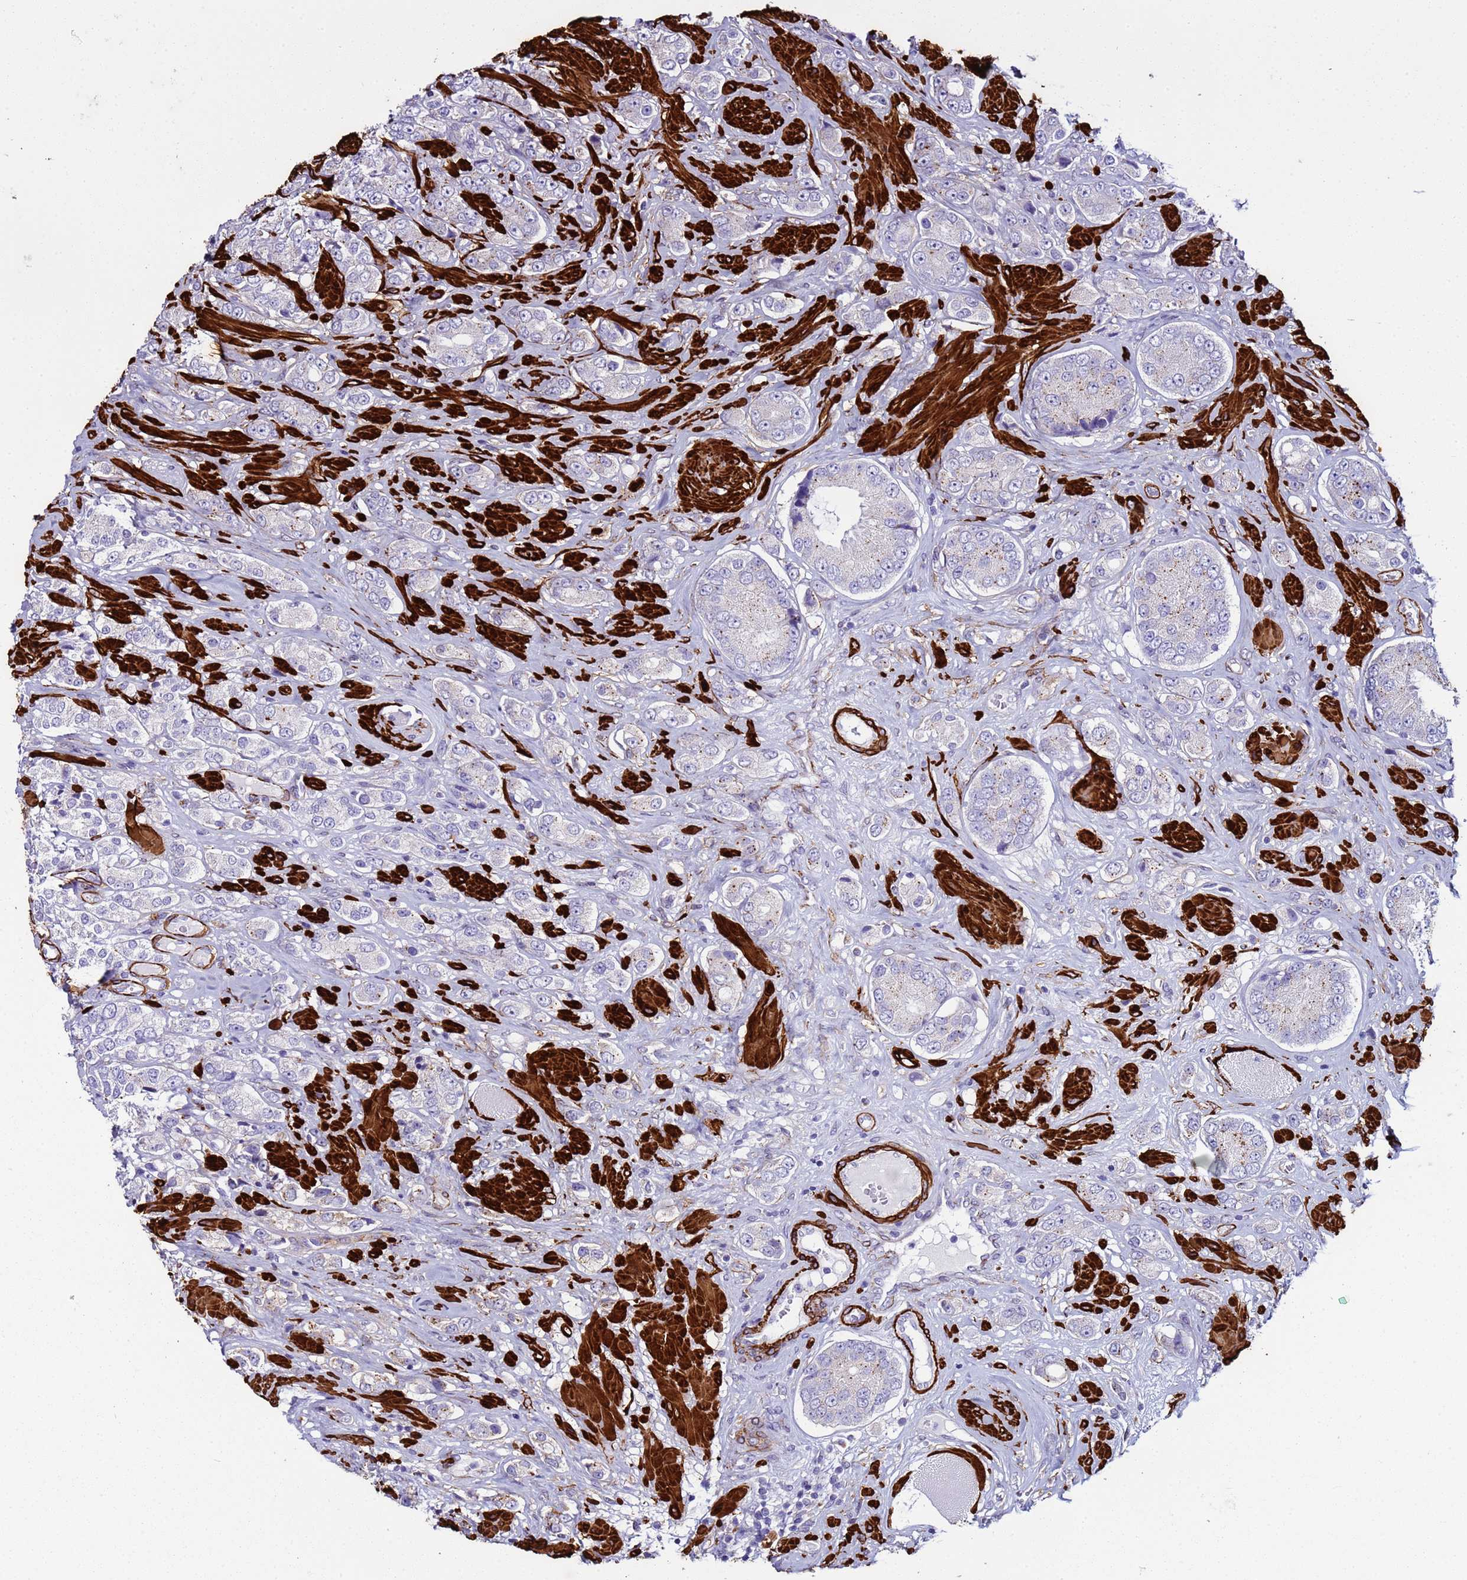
{"staining": {"intensity": "negative", "quantity": "none", "location": "none"}, "tissue": "prostate cancer", "cell_type": "Tumor cells", "image_type": "cancer", "snomed": [{"axis": "morphology", "description": "Adenocarcinoma, High grade"}, {"axis": "topography", "description": "Prostate and seminal vesicle, NOS"}], "caption": "Tumor cells are negative for brown protein staining in prostate cancer.", "gene": "RABL2B", "patient": {"sex": "male", "age": 64}}